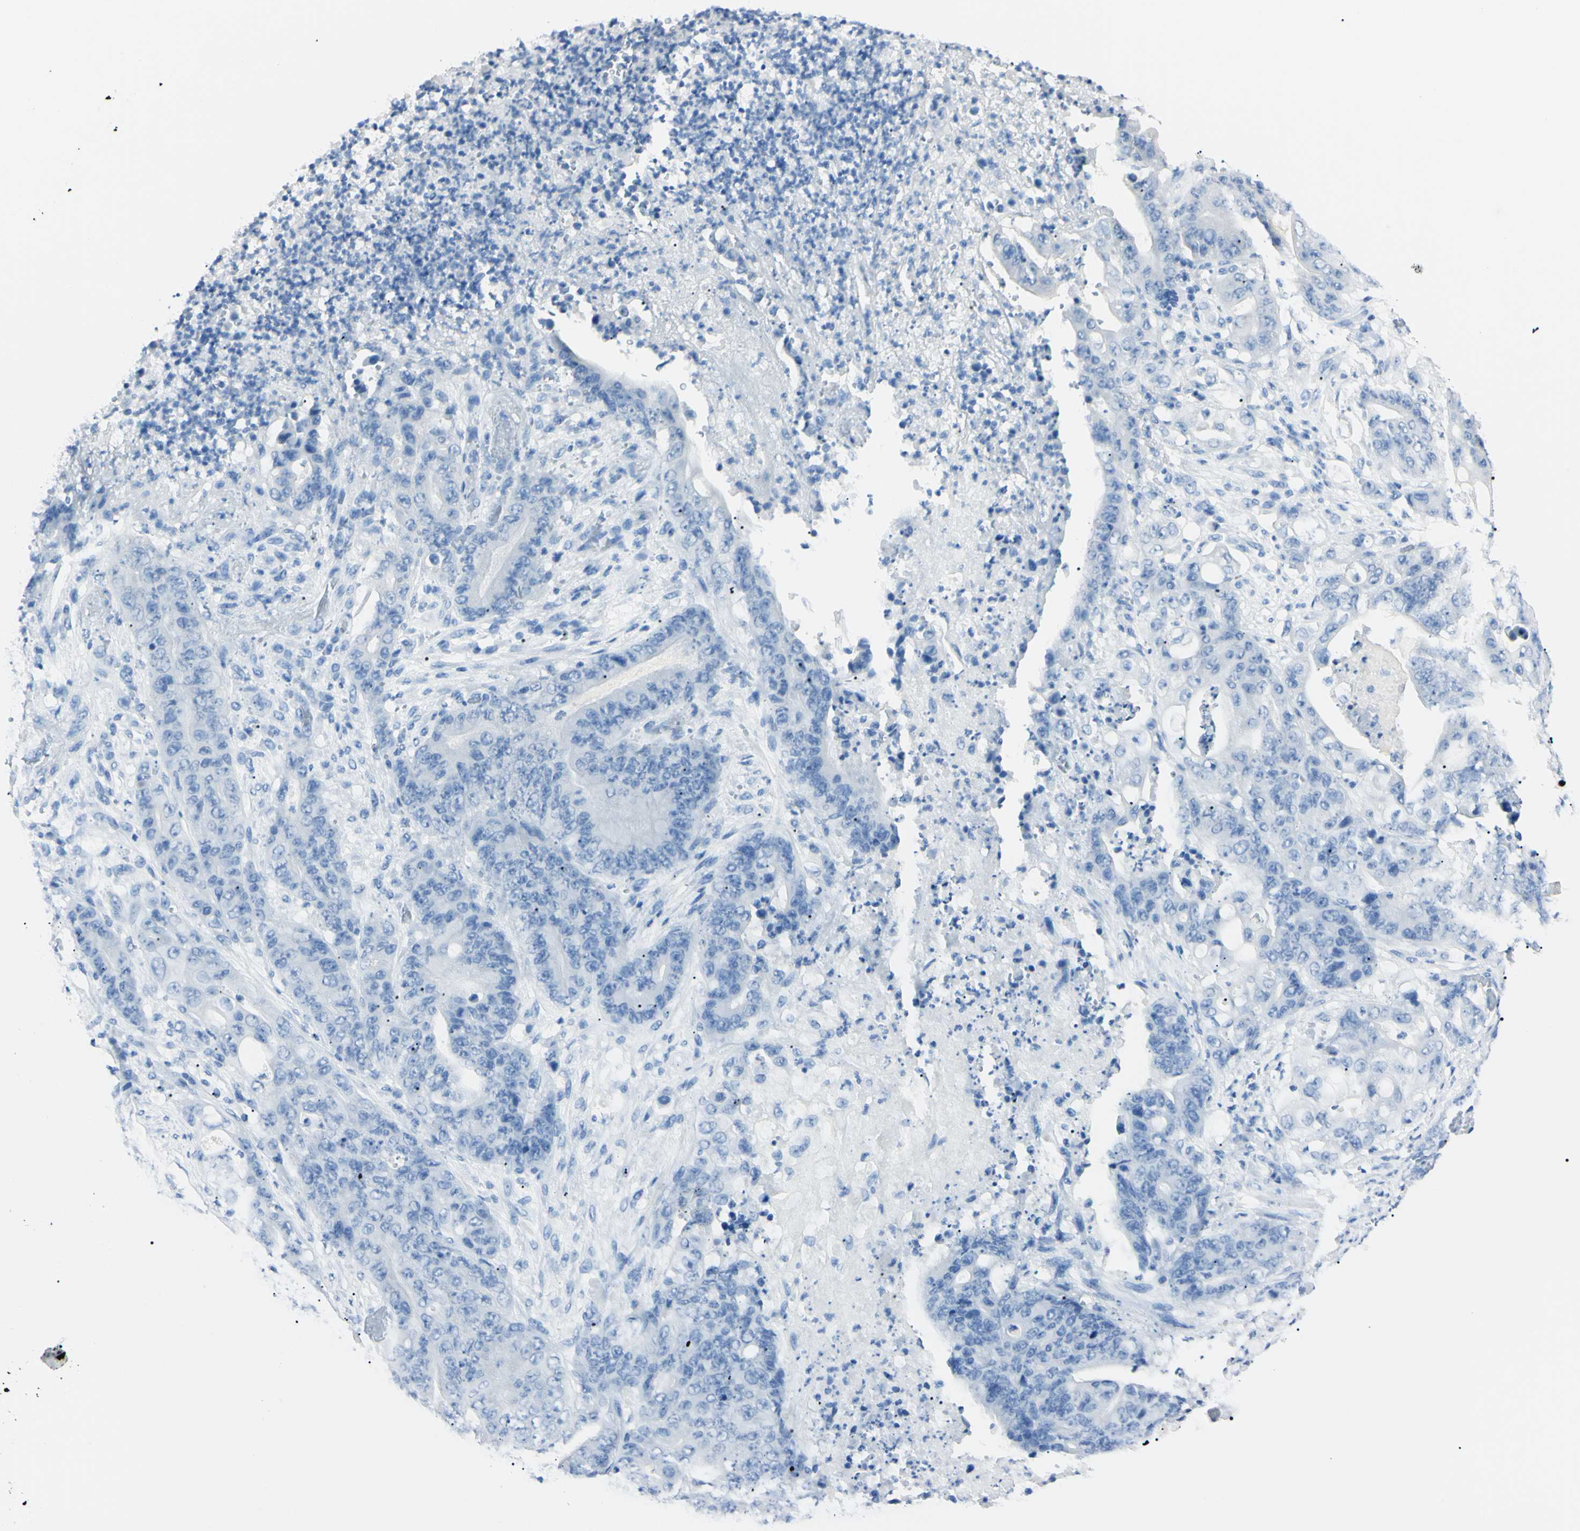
{"staining": {"intensity": "negative", "quantity": "none", "location": "none"}, "tissue": "stomach cancer", "cell_type": "Tumor cells", "image_type": "cancer", "snomed": [{"axis": "morphology", "description": "Adenocarcinoma, NOS"}, {"axis": "topography", "description": "Stomach"}], "caption": "DAB (3,3'-diaminobenzidine) immunohistochemical staining of human adenocarcinoma (stomach) demonstrates no significant expression in tumor cells.", "gene": "FOLH1", "patient": {"sex": "female", "age": 73}}